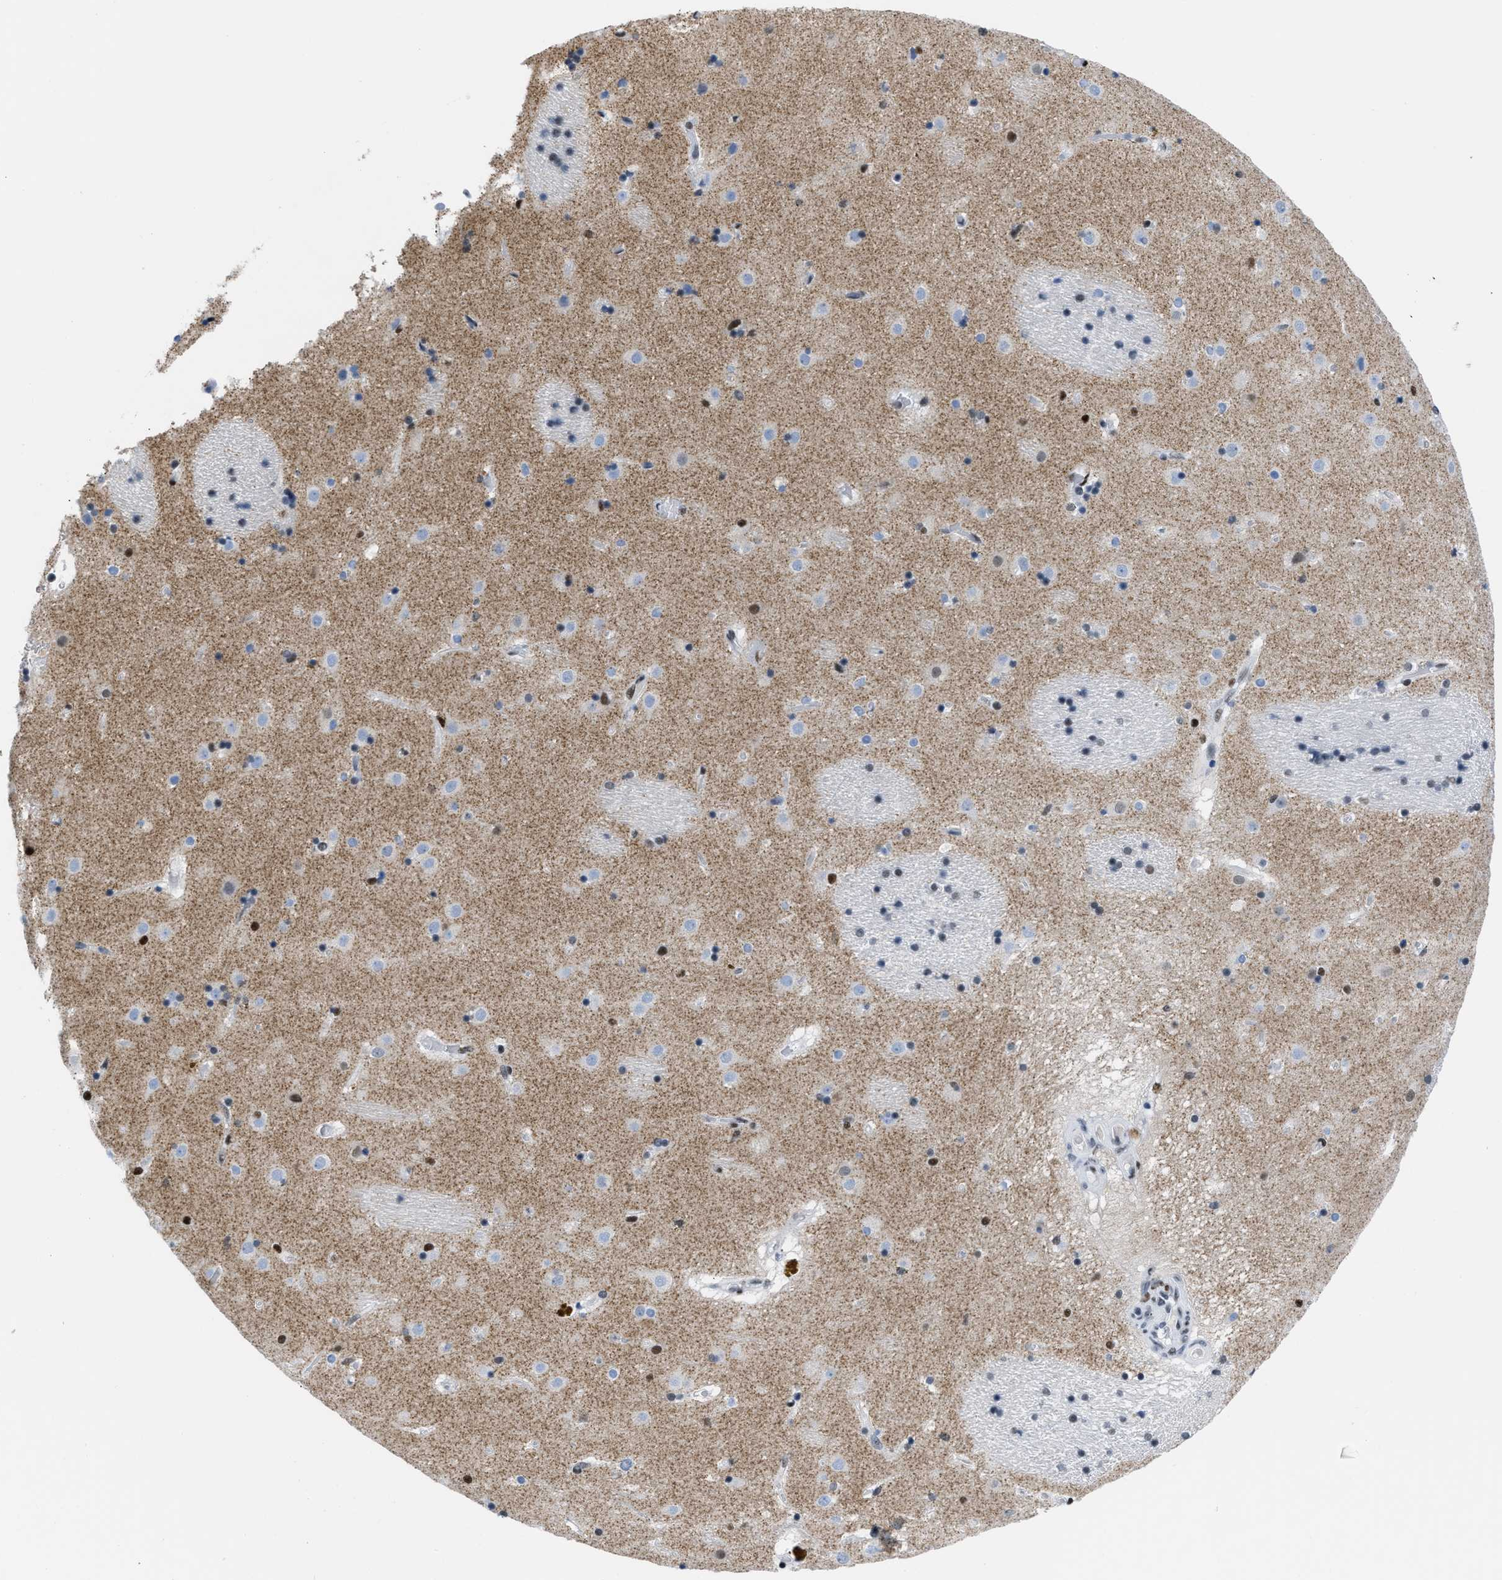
{"staining": {"intensity": "moderate", "quantity": "<25%", "location": "nuclear"}, "tissue": "caudate", "cell_type": "Glial cells", "image_type": "normal", "snomed": [{"axis": "morphology", "description": "Normal tissue, NOS"}, {"axis": "topography", "description": "Lateral ventricle wall"}], "caption": "Immunohistochemical staining of normal caudate shows low levels of moderate nuclear positivity in about <25% of glial cells.", "gene": "CTBP1", "patient": {"sex": "male", "age": 70}}